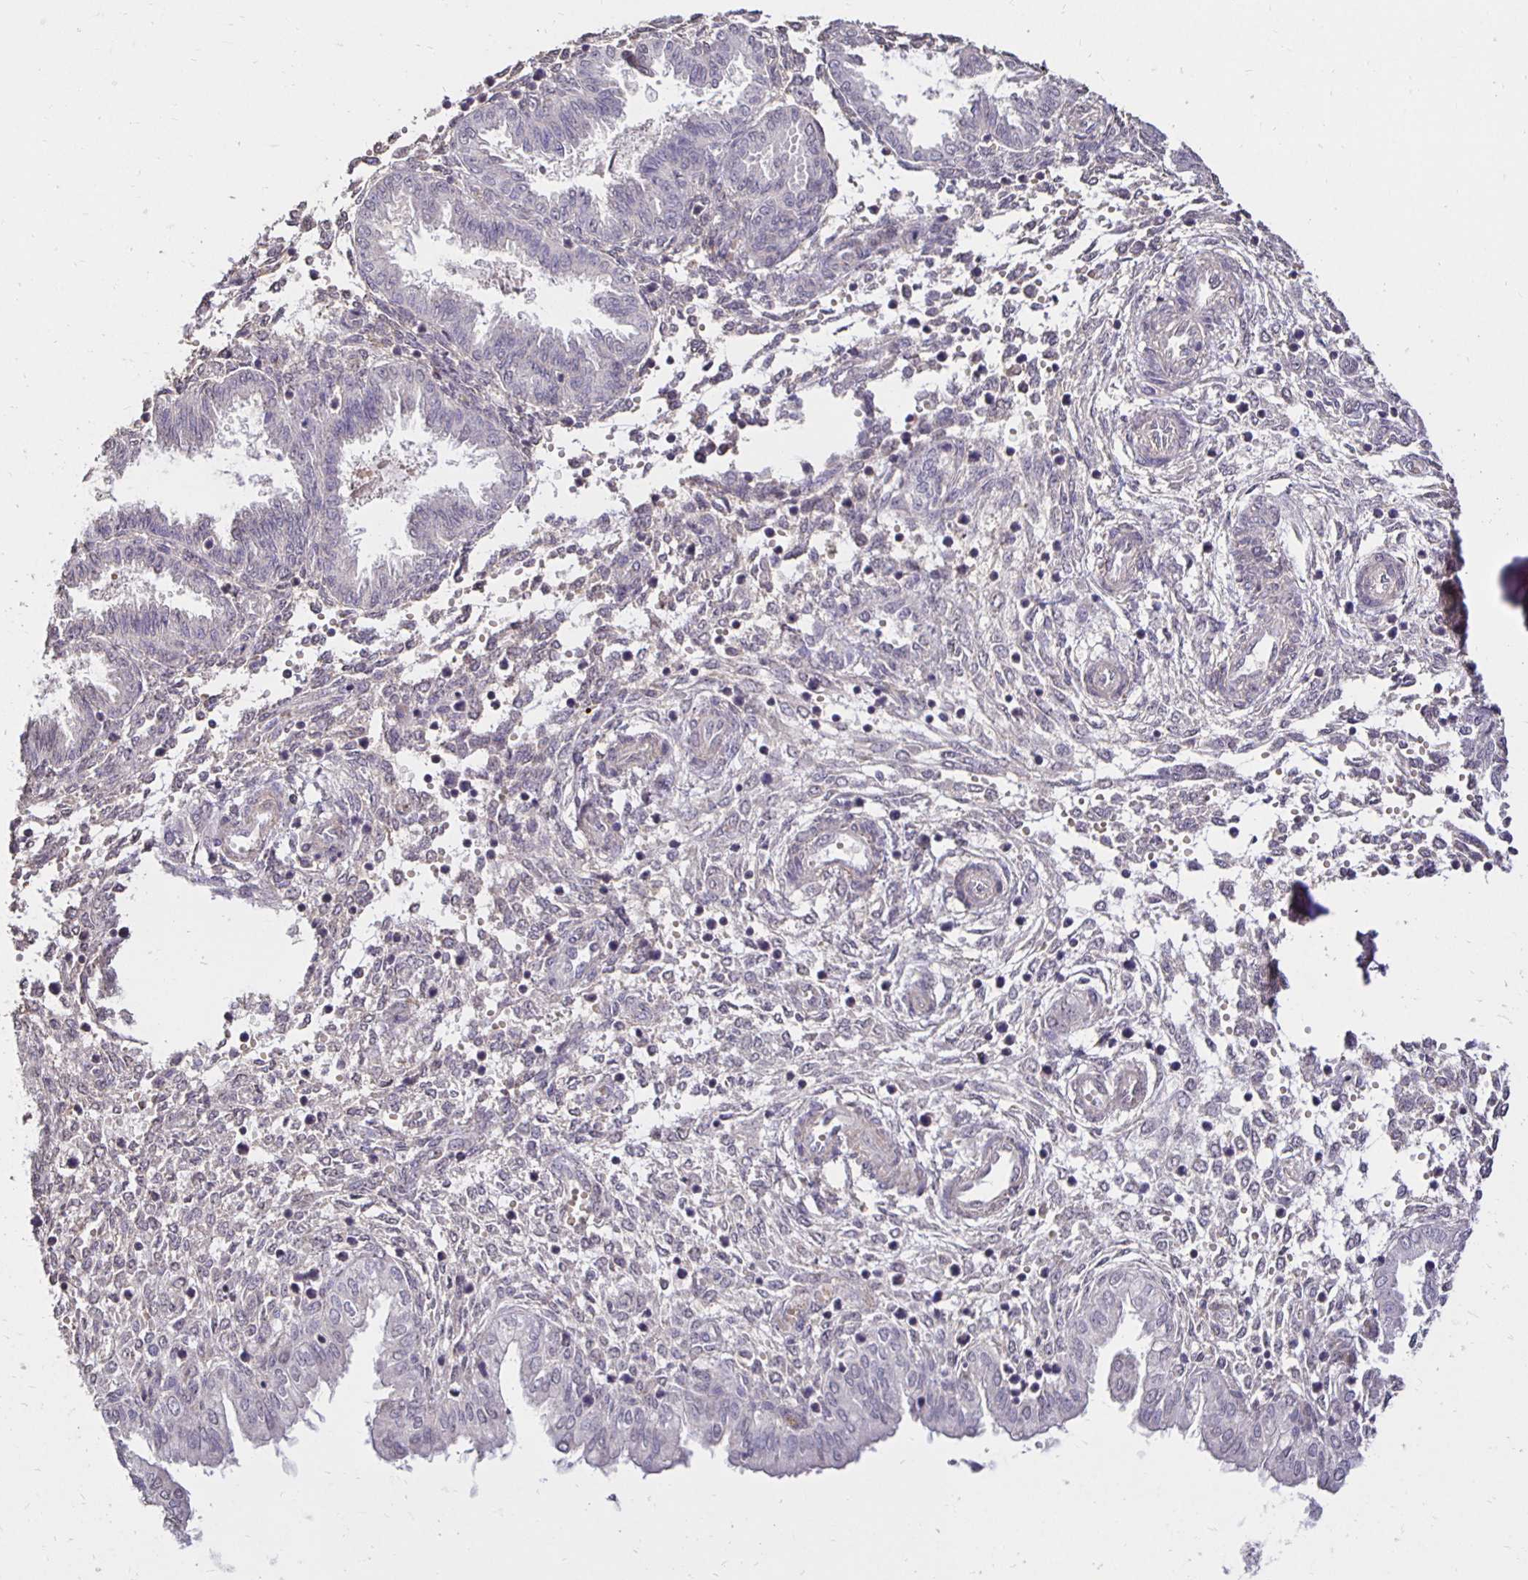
{"staining": {"intensity": "negative", "quantity": "none", "location": "none"}, "tissue": "endometrium", "cell_type": "Cells in endometrial stroma", "image_type": "normal", "snomed": [{"axis": "morphology", "description": "Normal tissue, NOS"}, {"axis": "topography", "description": "Endometrium"}], "caption": "This is a histopathology image of IHC staining of normal endometrium, which shows no expression in cells in endometrial stroma.", "gene": "PNPLA3", "patient": {"sex": "female", "age": 33}}